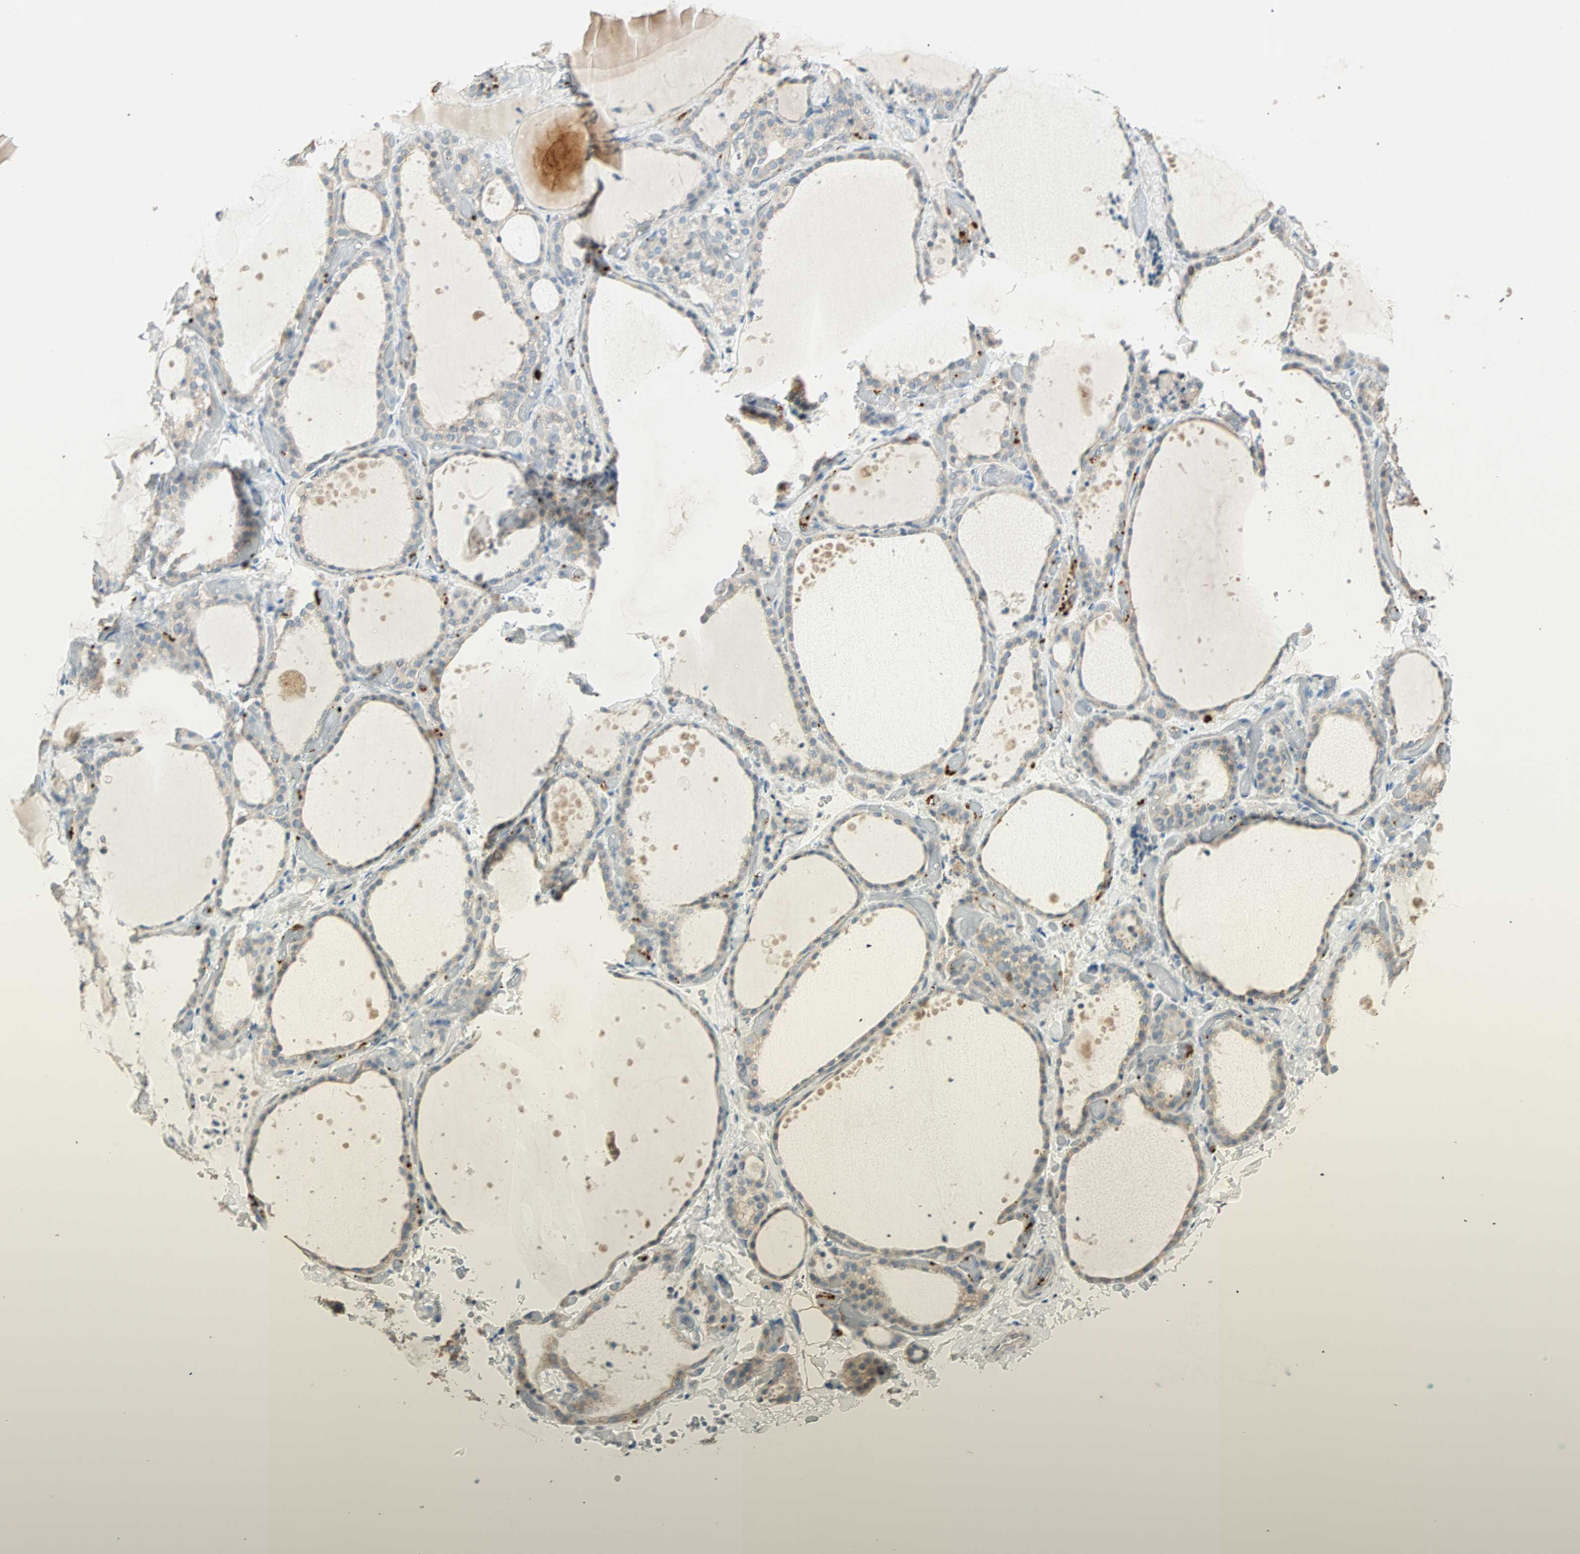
{"staining": {"intensity": "weak", "quantity": "<25%", "location": "cytoplasmic/membranous"}, "tissue": "thyroid gland", "cell_type": "Glandular cells", "image_type": "normal", "snomed": [{"axis": "morphology", "description": "Normal tissue, NOS"}, {"axis": "topography", "description": "Thyroid gland"}], "caption": "Image shows no protein positivity in glandular cells of unremarkable thyroid gland. The staining is performed using DAB brown chromogen with nuclei counter-stained in using hematoxylin.", "gene": "RAD18", "patient": {"sex": "female", "age": 44}}